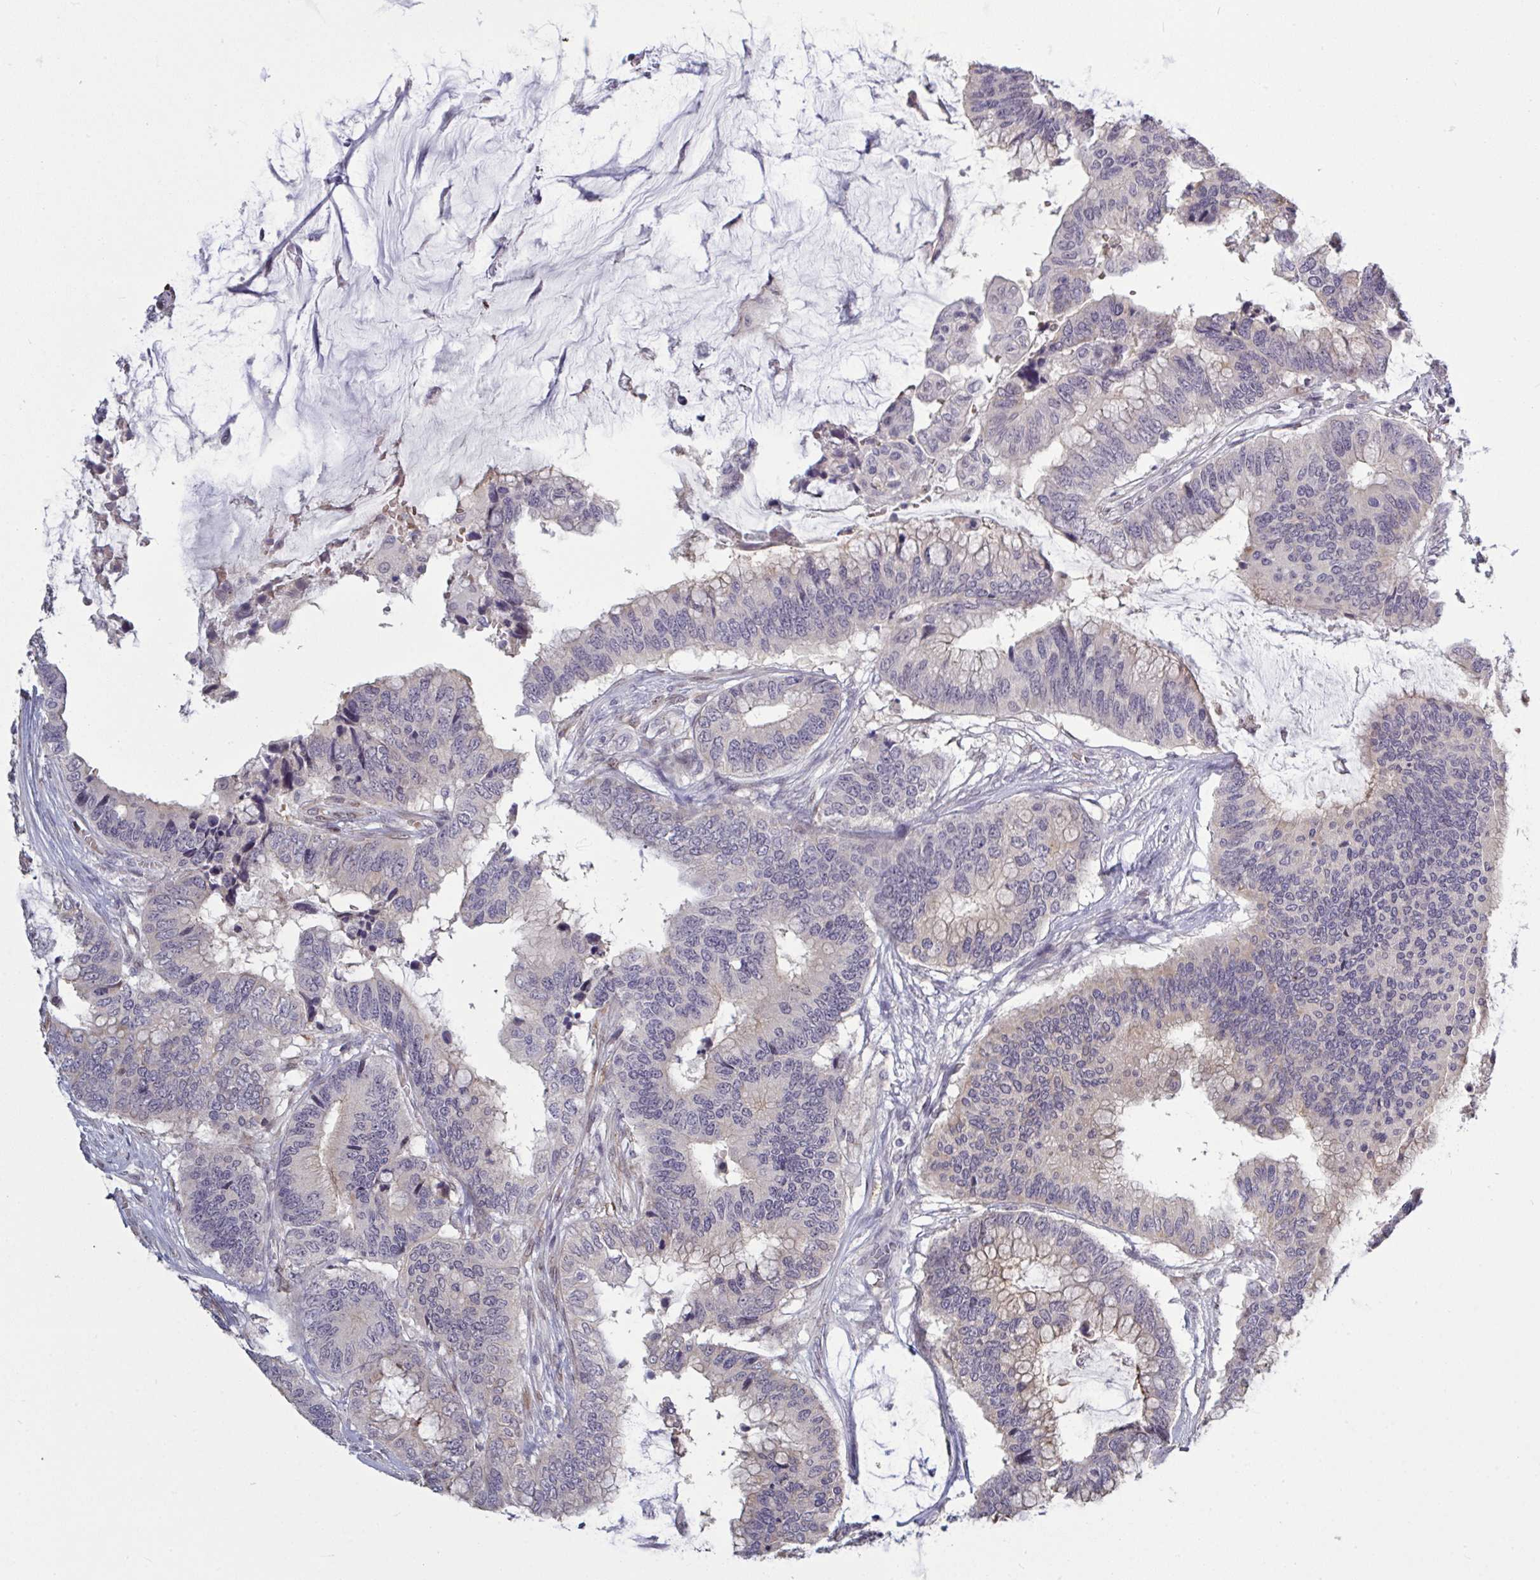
{"staining": {"intensity": "weak", "quantity": "<25%", "location": "cytoplasmic/membranous"}, "tissue": "colorectal cancer", "cell_type": "Tumor cells", "image_type": "cancer", "snomed": [{"axis": "morphology", "description": "Adenocarcinoma, NOS"}, {"axis": "topography", "description": "Rectum"}], "caption": "IHC of colorectal adenocarcinoma reveals no expression in tumor cells.", "gene": "ZNF784", "patient": {"sex": "female", "age": 59}}